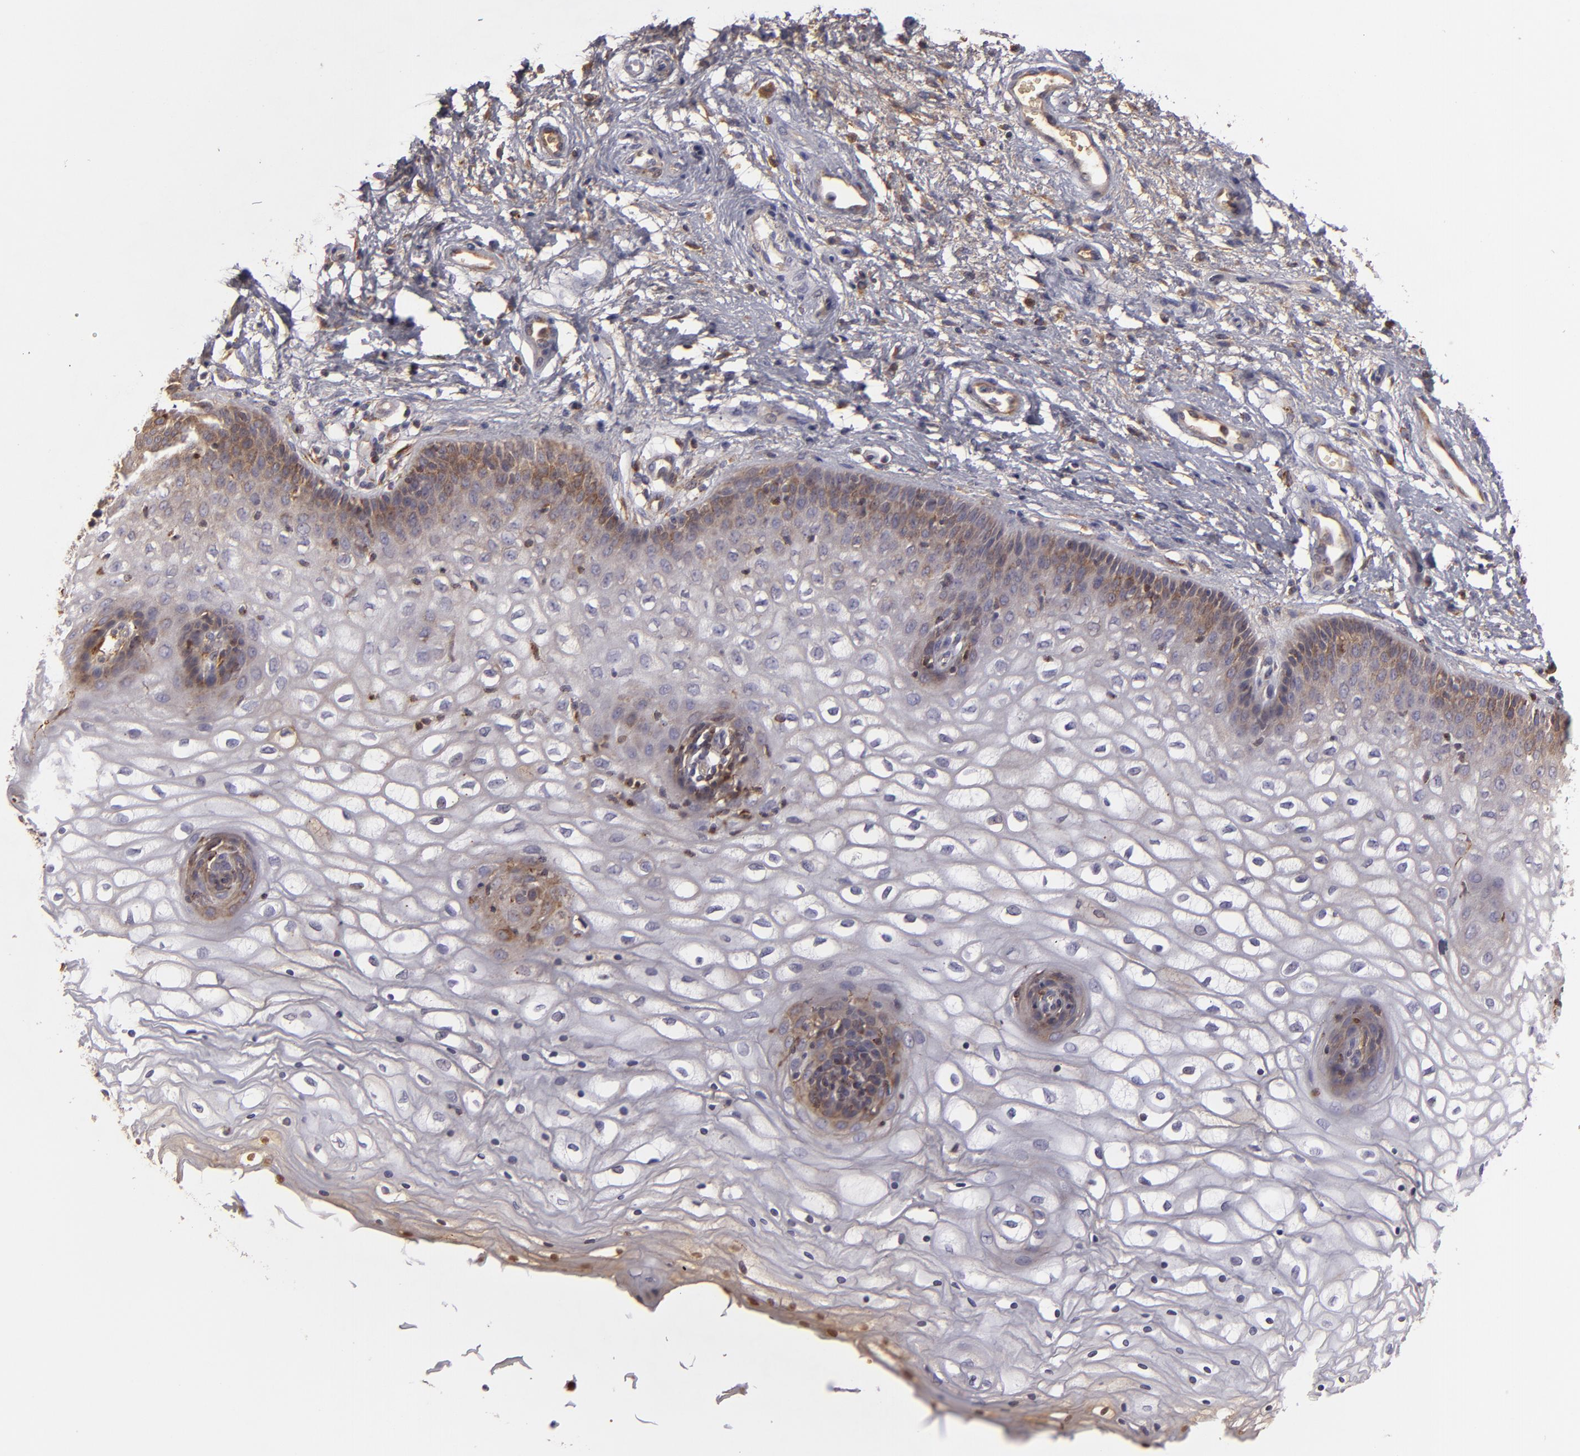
{"staining": {"intensity": "moderate", "quantity": "<25%", "location": "cytoplasmic/membranous"}, "tissue": "vagina", "cell_type": "Squamous epithelial cells", "image_type": "normal", "snomed": [{"axis": "morphology", "description": "Normal tissue, NOS"}, {"axis": "topography", "description": "Vagina"}], "caption": "Benign vagina demonstrates moderate cytoplasmic/membranous positivity in about <25% of squamous epithelial cells, visualized by immunohistochemistry. (DAB IHC, brown staining for protein, blue staining for nuclei).", "gene": "CFB", "patient": {"sex": "female", "age": 34}}